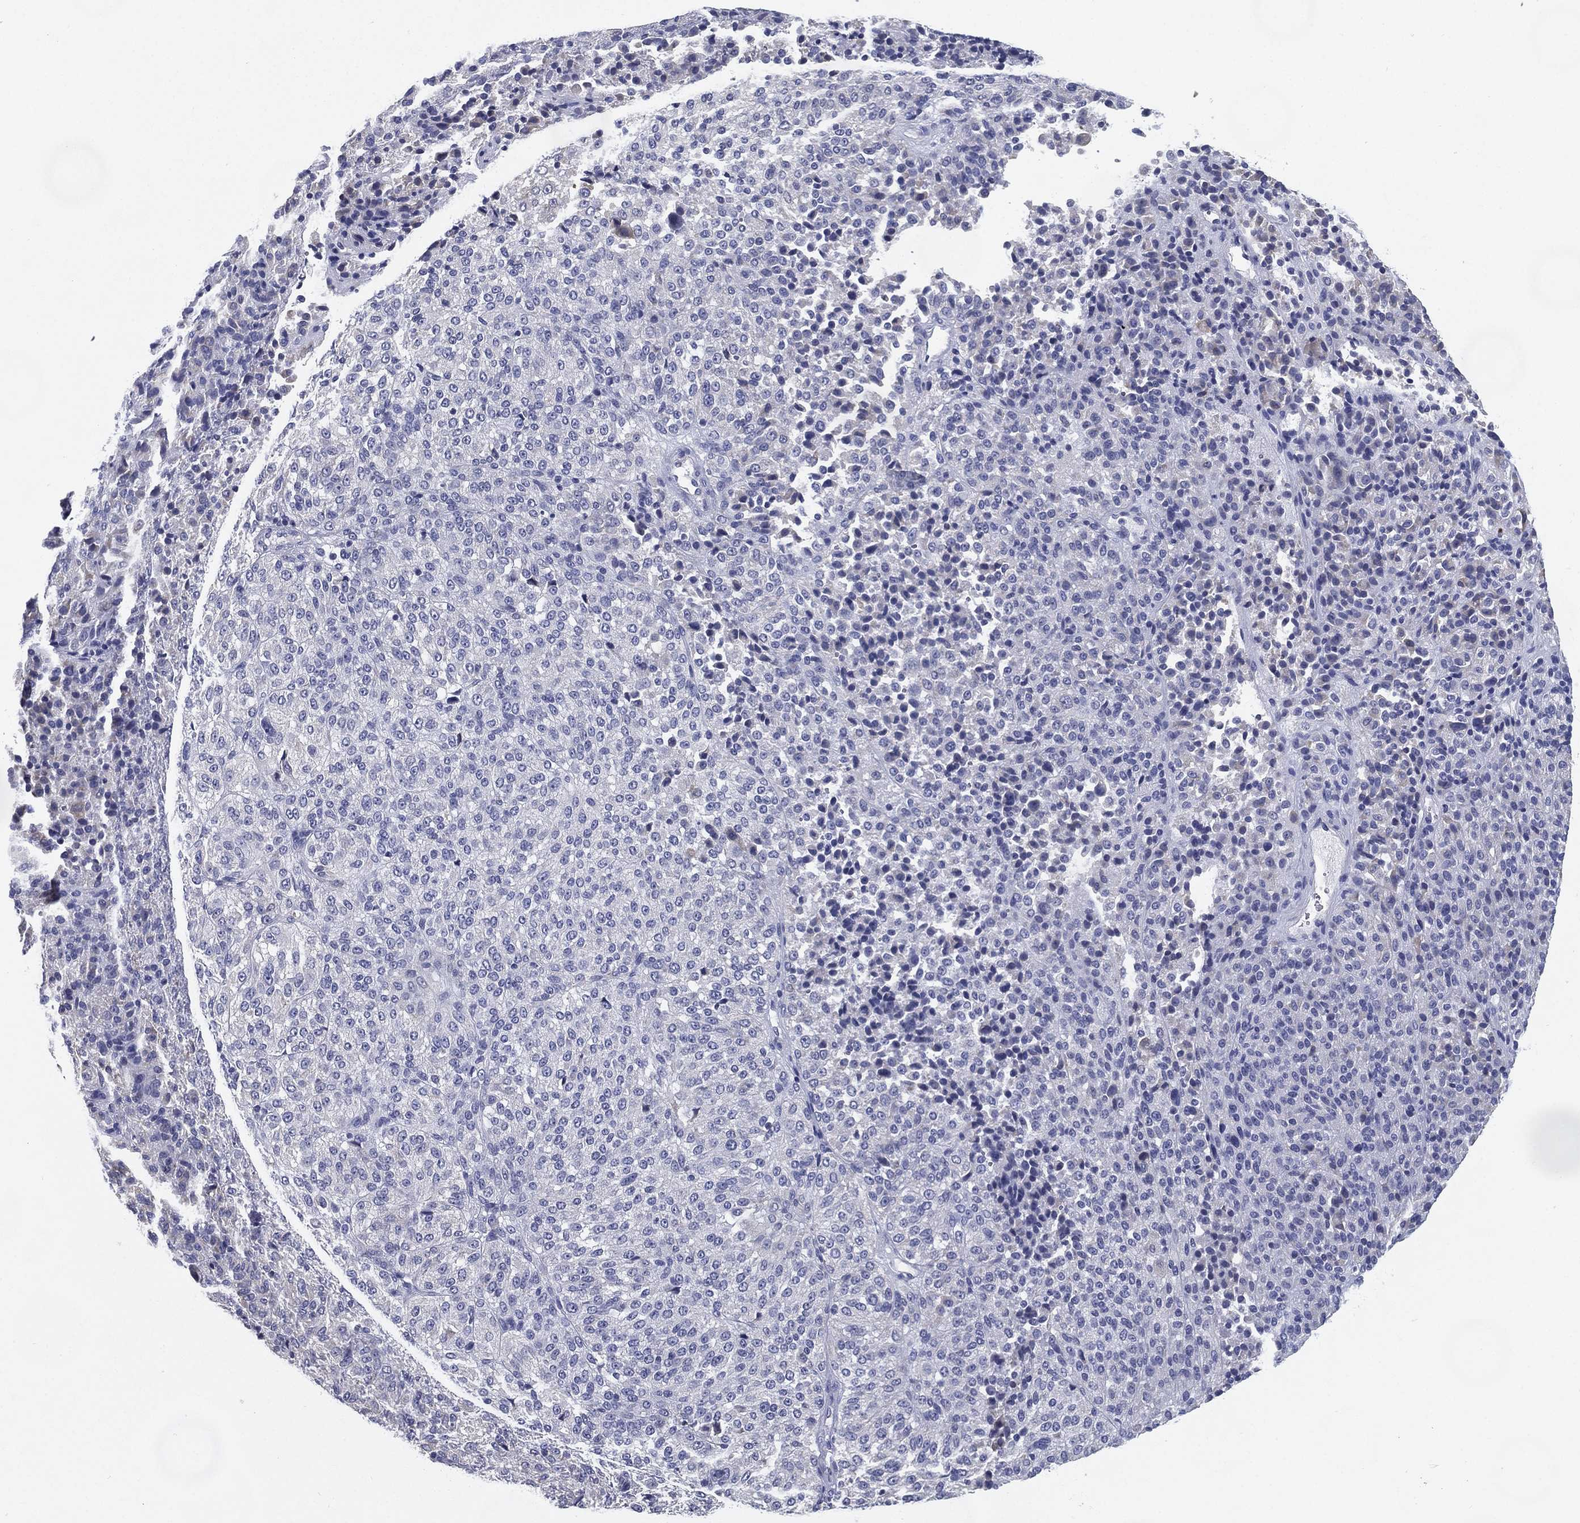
{"staining": {"intensity": "negative", "quantity": "none", "location": "none"}, "tissue": "melanoma", "cell_type": "Tumor cells", "image_type": "cancer", "snomed": [{"axis": "morphology", "description": "Malignant melanoma, Metastatic site"}, {"axis": "topography", "description": "Brain"}], "caption": "Immunohistochemistry (IHC) of malignant melanoma (metastatic site) reveals no staining in tumor cells.", "gene": "C19orf18", "patient": {"sex": "female", "age": 56}}